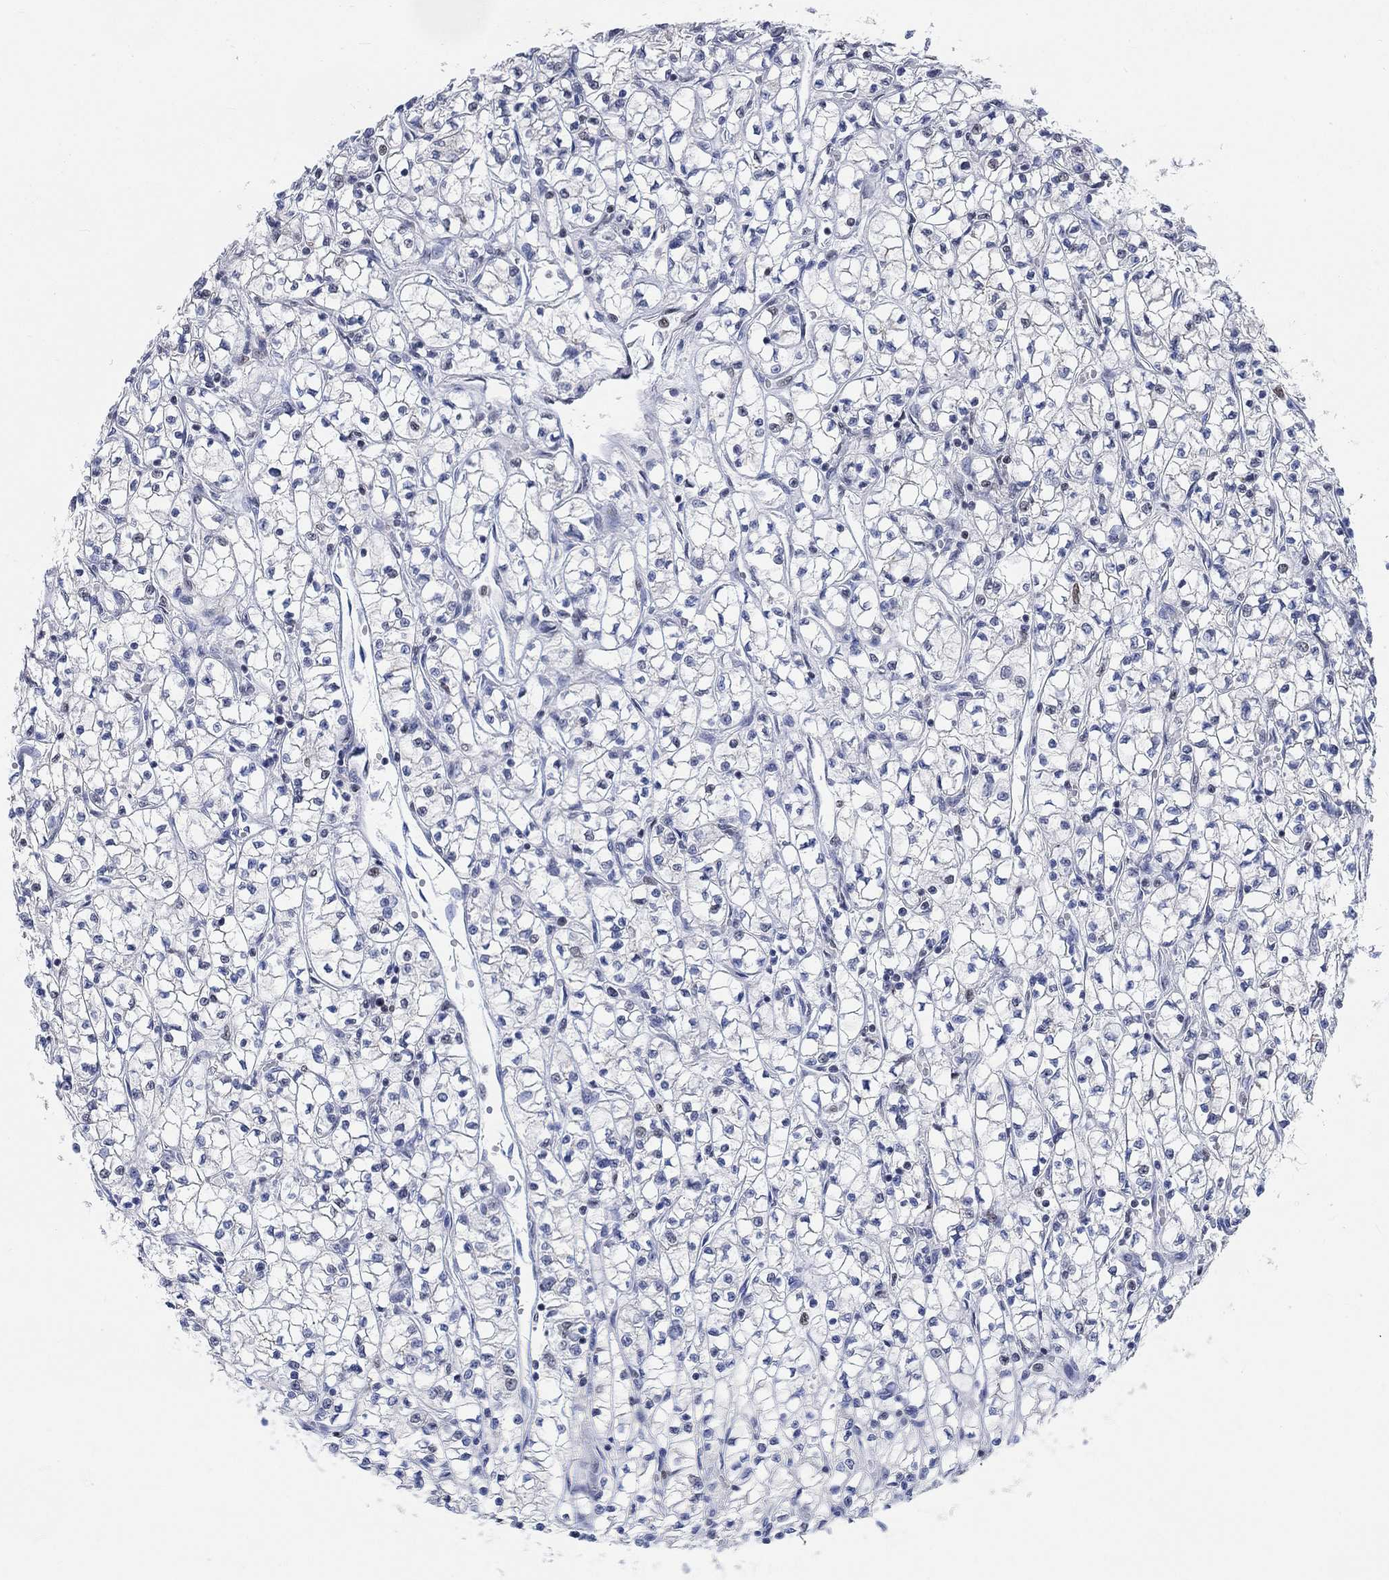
{"staining": {"intensity": "negative", "quantity": "none", "location": "none"}, "tissue": "renal cancer", "cell_type": "Tumor cells", "image_type": "cancer", "snomed": [{"axis": "morphology", "description": "Adenocarcinoma, NOS"}, {"axis": "topography", "description": "Kidney"}], "caption": "Tumor cells show no significant protein staining in adenocarcinoma (renal).", "gene": "KCNH8", "patient": {"sex": "female", "age": 64}}